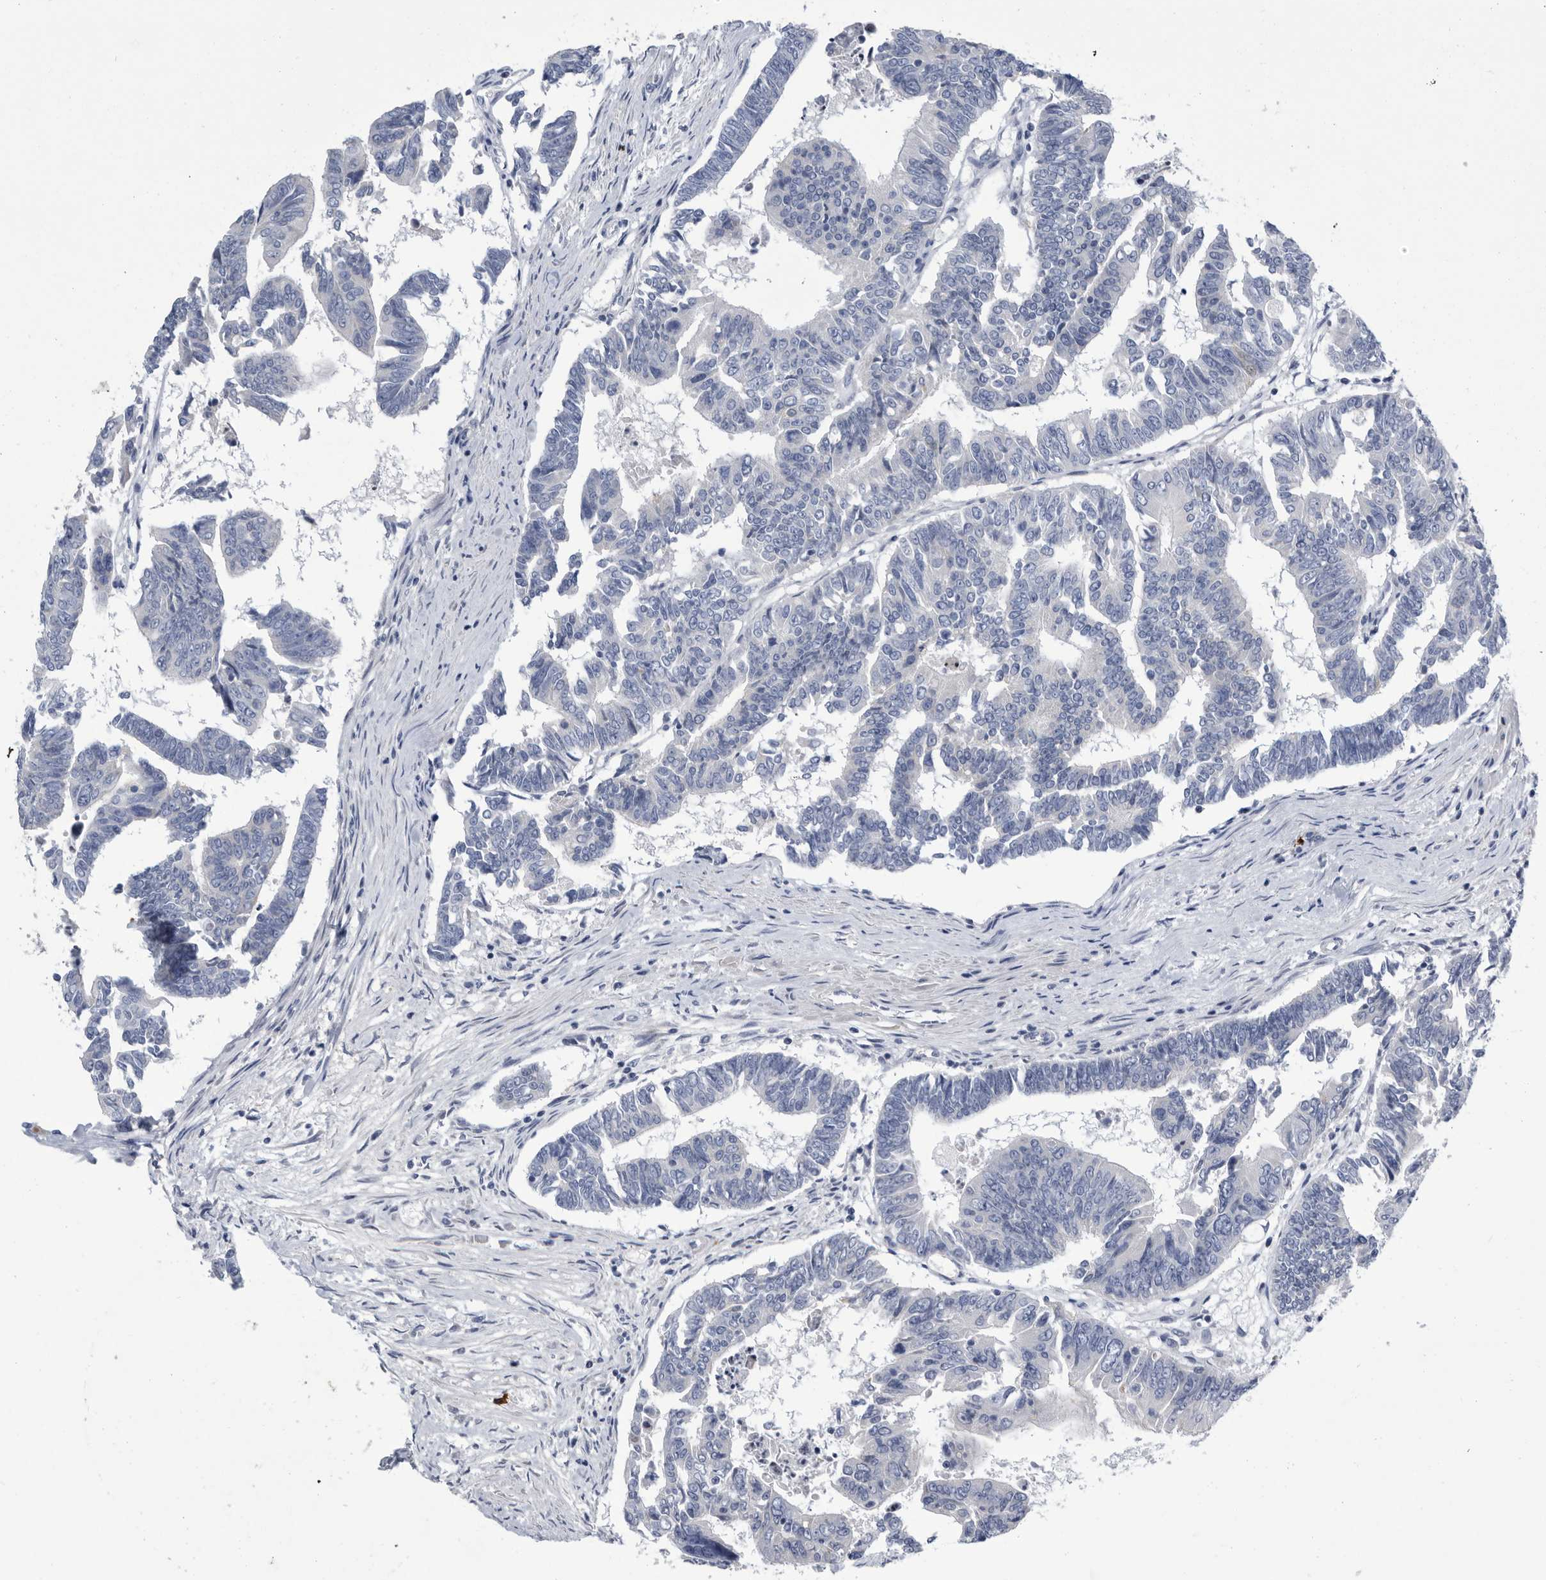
{"staining": {"intensity": "negative", "quantity": "none", "location": "none"}, "tissue": "colorectal cancer", "cell_type": "Tumor cells", "image_type": "cancer", "snomed": [{"axis": "morphology", "description": "Adenocarcinoma, NOS"}, {"axis": "topography", "description": "Rectum"}], "caption": "Tumor cells show no significant staining in colorectal adenocarcinoma.", "gene": "BTBD6", "patient": {"sex": "female", "age": 65}}